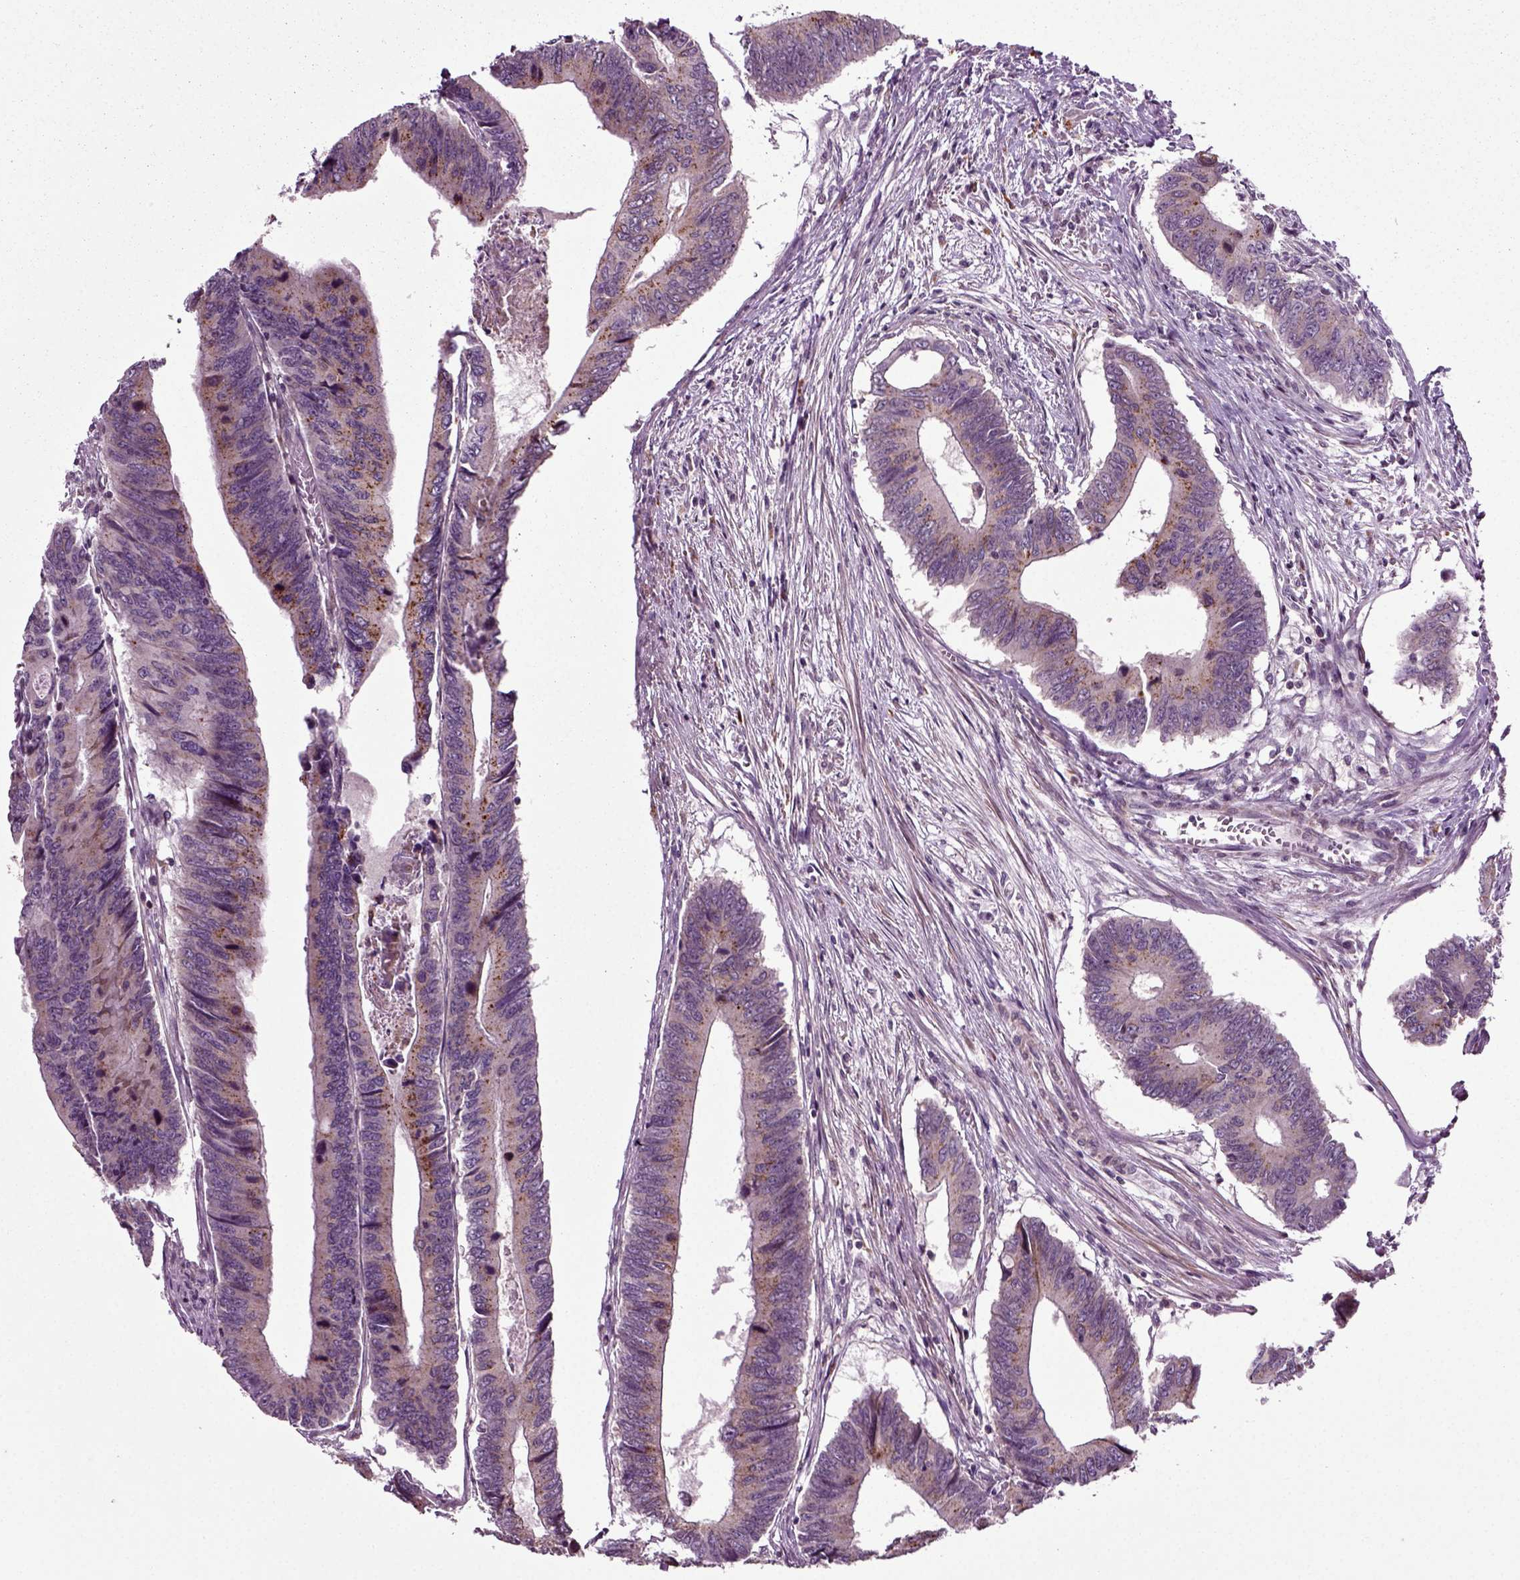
{"staining": {"intensity": "moderate", "quantity": "<25%", "location": "cytoplasmic/membranous"}, "tissue": "colorectal cancer", "cell_type": "Tumor cells", "image_type": "cancer", "snomed": [{"axis": "morphology", "description": "Adenocarcinoma, NOS"}, {"axis": "topography", "description": "Colon"}], "caption": "High-magnification brightfield microscopy of colorectal cancer (adenocarcinoma) stained with DAB (brown) and counterstained with hematoxylin (blue). tumor cells exhibit moderate cytoplasmic/membranous expression is appreciated in approximately<25% of cells.", "gene": "KNSTRN", "patient": {"sex": "male", "age": 53}}